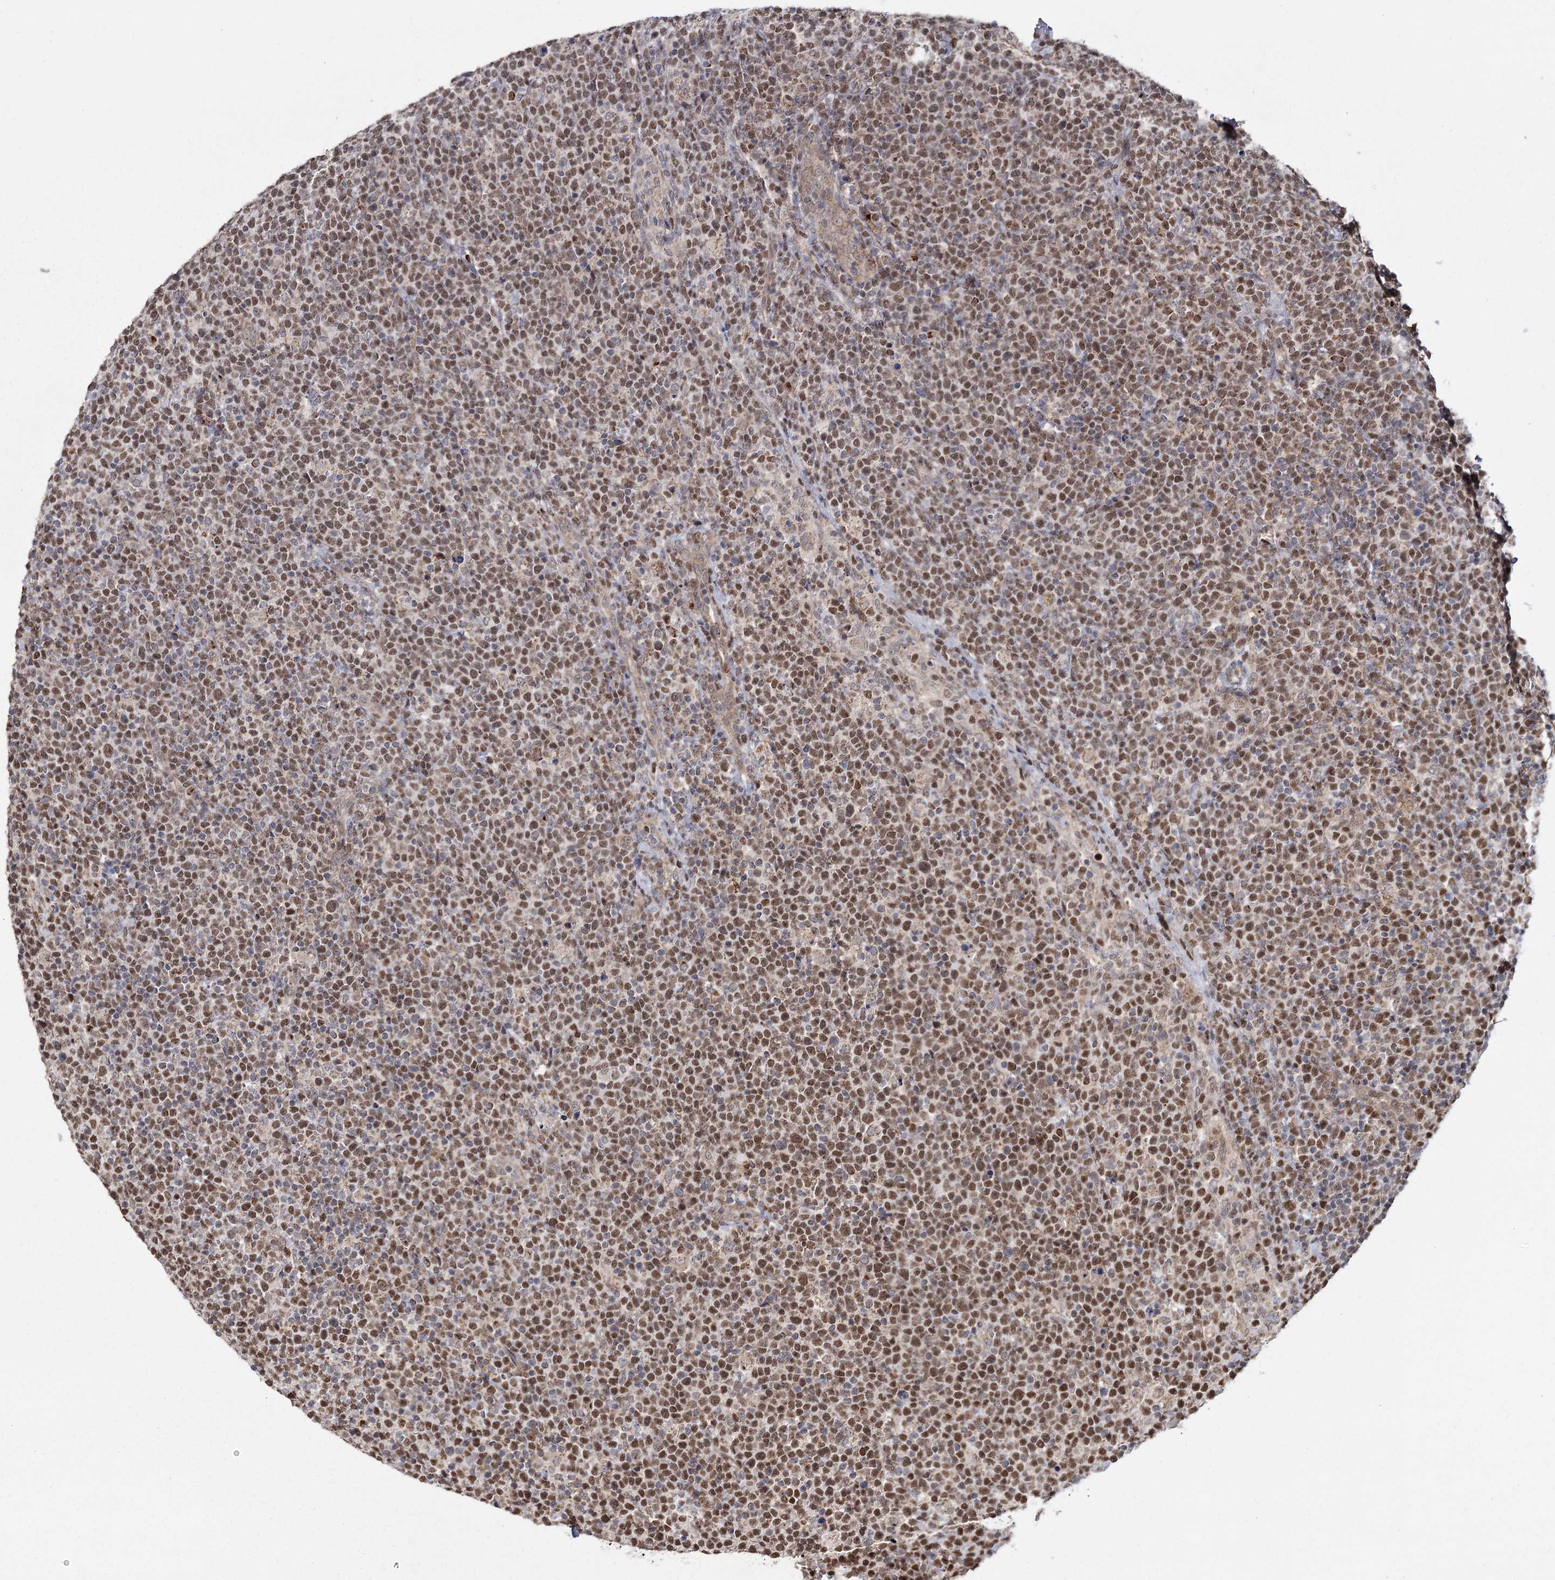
{"staining": {"intensity": "moderate", "quantity": ">75%", "location": "nuclear"}, "tissue": "lymphoma", "cell_type": "Tumor cells", "image_type": "cancer", "snomed": [{"axis": "morphology", "description": "Malignant lymphoma, non-Hodgkin's type, High grade"}, {"axis": "topography", "description": "Lymph node"}], "caption": "Lymphoma was stained to show a protein in brown. There is medium levels of moderate nuclear staining in about >75% of tumor cells.", "gene": "ZCCHC24", "patient": {"sex": "male", "age": 61}}